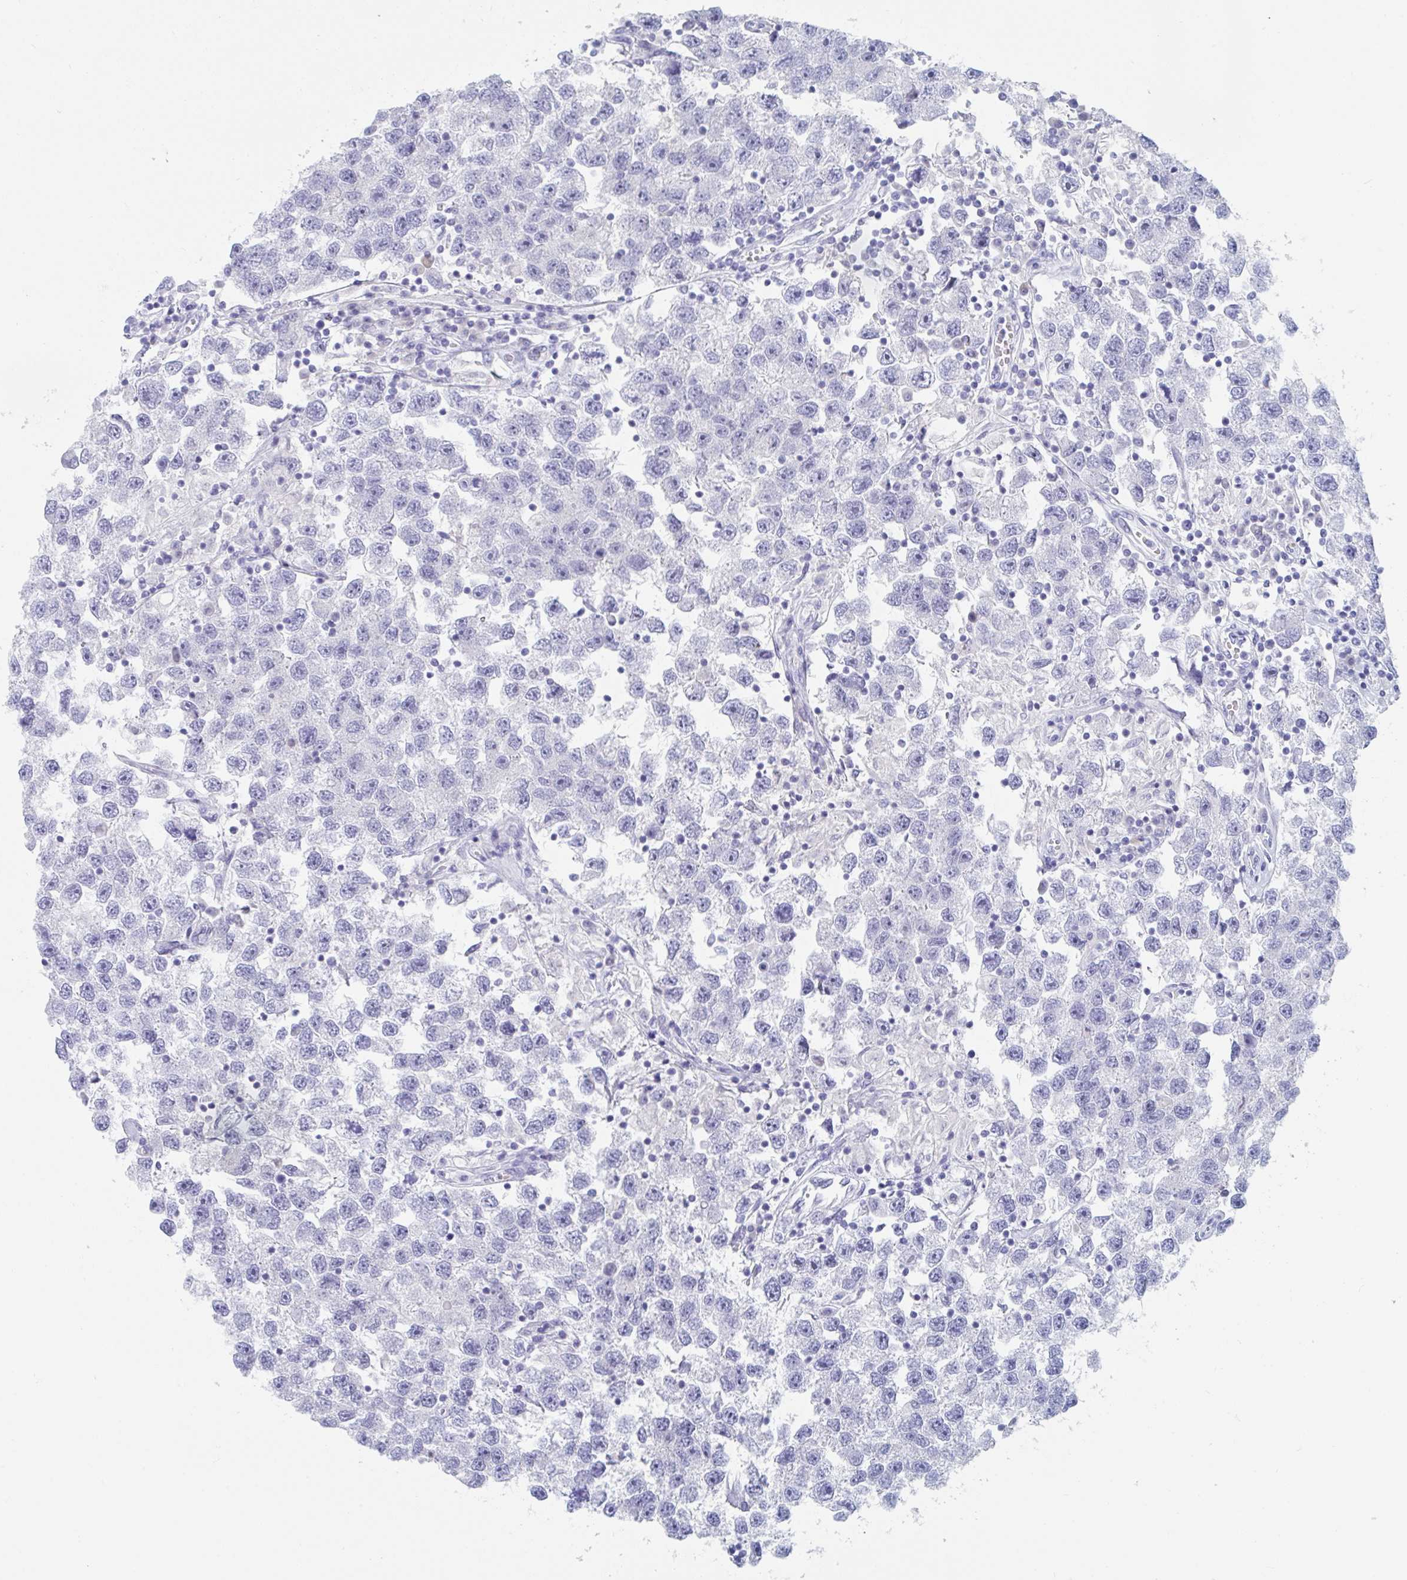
{"staining": {"intensity": "negative", "quantity": "none", "location": "none"}, "tissue": "testis cancer", "cell_type": "Tumor cells", "image_type": "cancer", "snomed": [{"axis": "morphology", "description": "Seminoma, NOS"}, {"axis": "topography", "description": "Testis"}], "caption": "DAB (3,3'-diaminobenzidine) immunohistochemical staining of human testis seminoma demonstrates no significant positivity in tumor cells.", "gene": "DPEP3", "patient": {"sex": "male", "age": 26}}